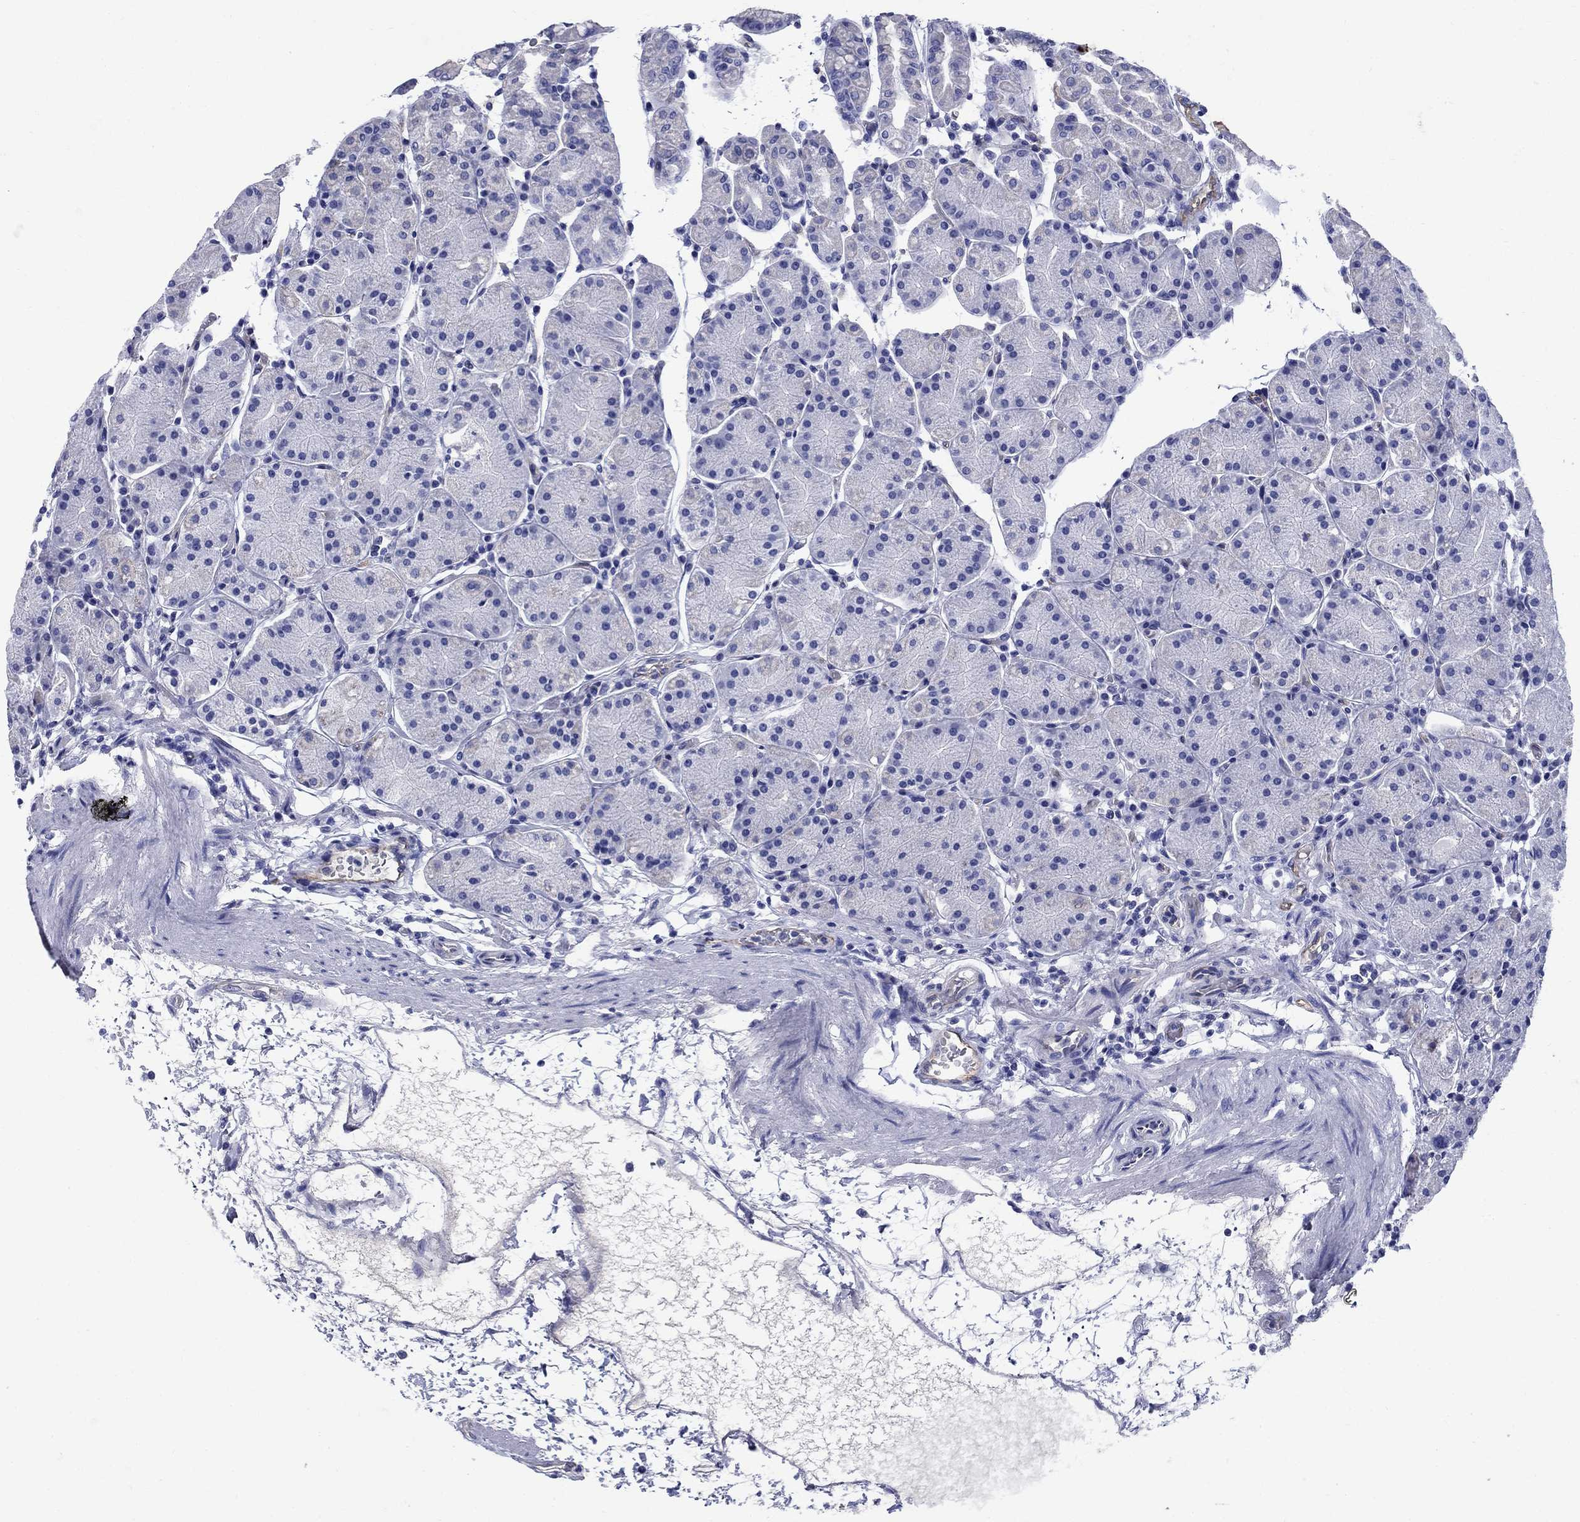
{"staining": {"intensity": "negative", "quantity": "none", "location": "none"}, "tissue": "stomach", "cell_type": "Glandular cells", "image_type": "normal", "snomed": [{"axis": "morphology", "description": "Normal tissue, NOS"}, {"axis": "topography", "description": "Stomach"}], "caption": "Glandular cells are negative for protein expression in benign human stomach. The staining was performed using DAB to visualize the protein expression in brown, while the nuclei were stained in blue with hematoxylin (Magnification: 20x).", "gene": "SMCP", "patient": {"sex": "male", "age": 54}}